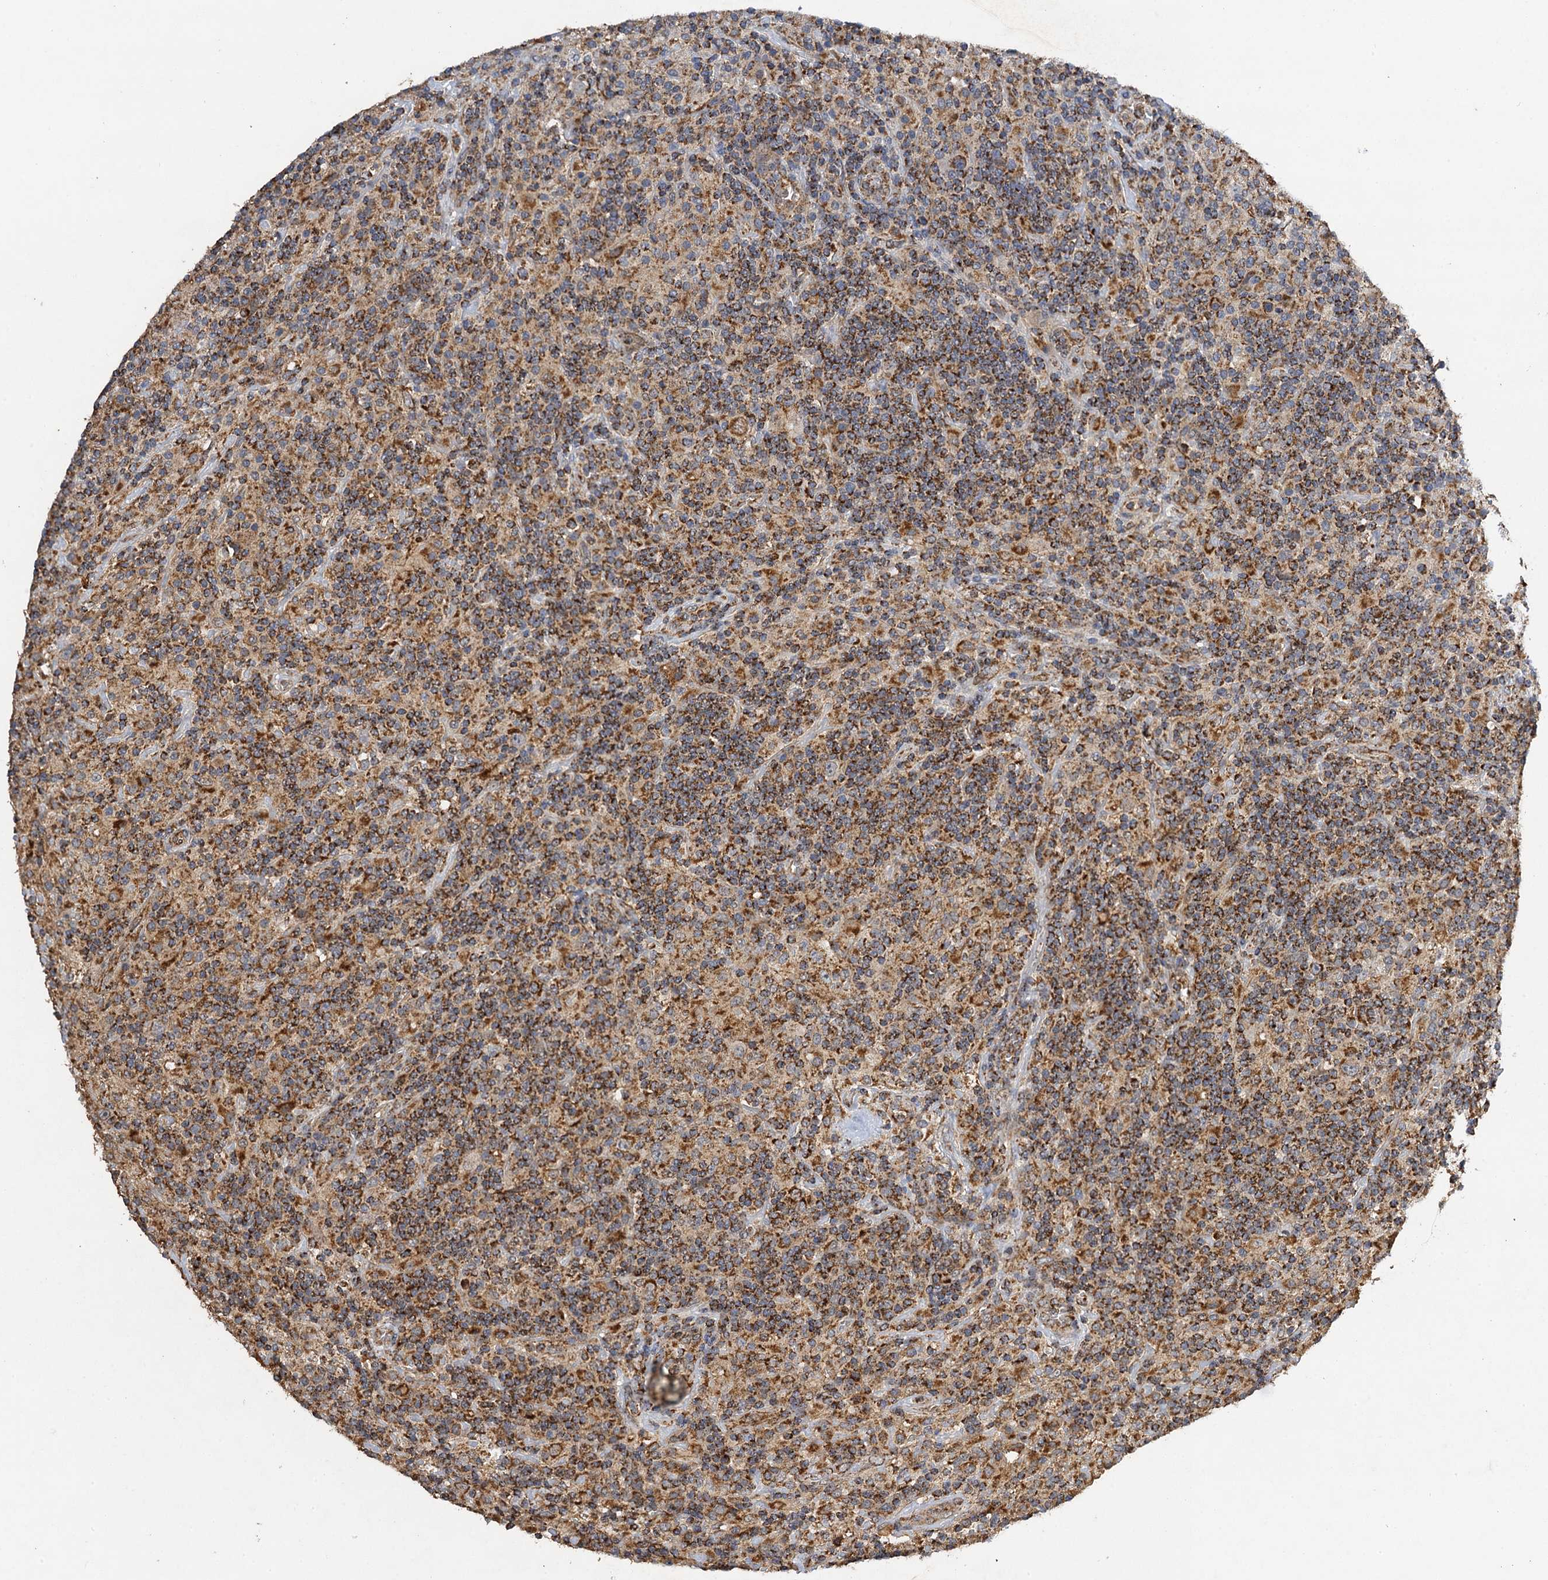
{"staining": {"intensity": "moderate", "quantity": ">75%", "location": "cytoplasmic/membranous"}, "tissue": "lymphoma", "cell_type": "Tumor cells", "image_type": "cancer", "snomed": [{"axis": "morphology", "description": "Hodgkin's disease, NOS"}, {"axis": "topography", "description": "Lymph node"}], "caption": "Lymphoma stained for a protein displays moderate cytoplasmic/membranous positivity in tumor cells. (brown staining indicates protein expression, while blue staining denotes nuclei).", "gene": "NDUFA13", "patient": {"sex": "male", "age": 70}}